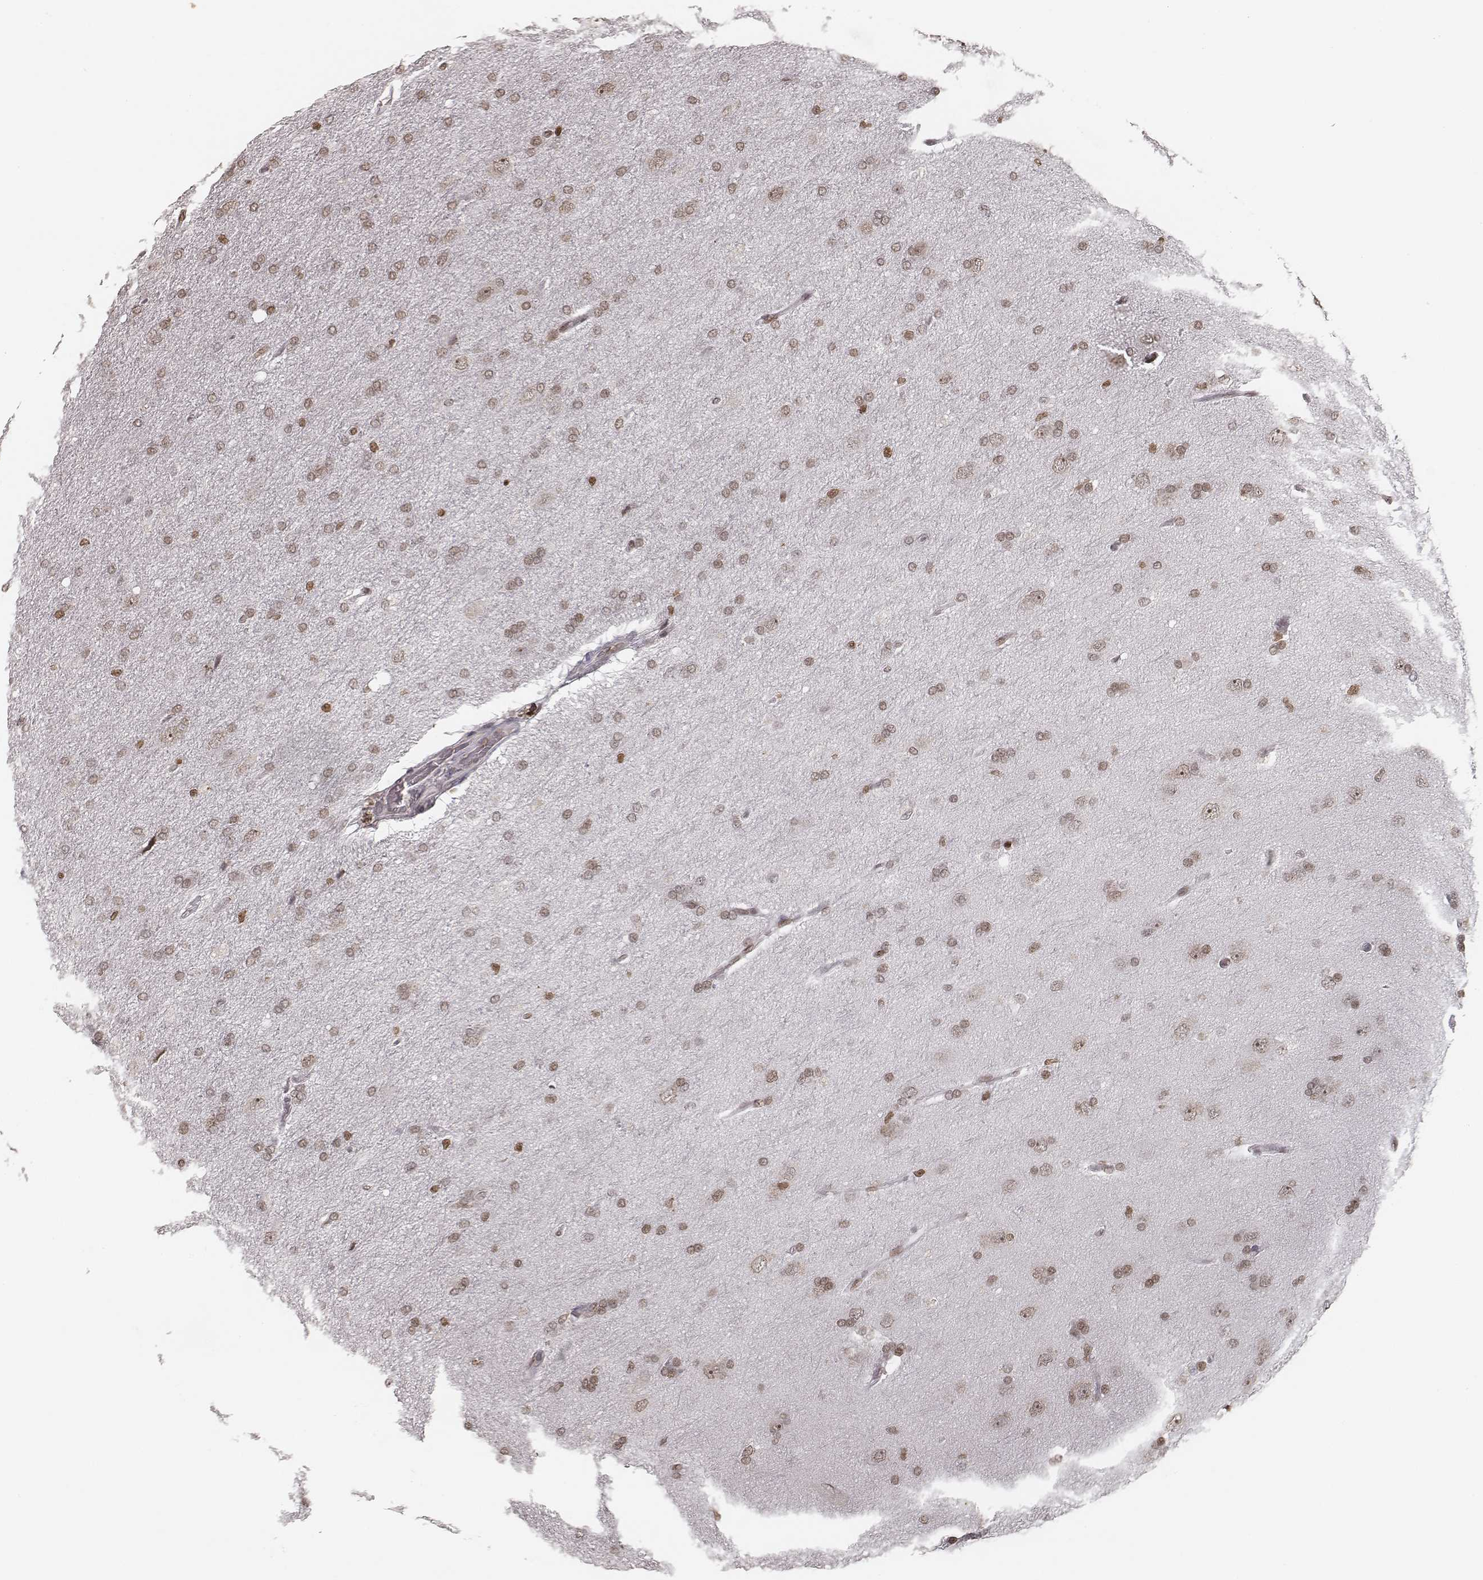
{"staining": {"intensity": "negative", "quantity": "none", "location": "none"}, "tissue": "glioma", "cell_type": "Tumor cells", "image_type": "cancer", "snomed": [{"axis": "morphology", "description": "Glioma, malignant, High grade"}, {"axis": "topography", "description": "Cerebral cortex"}], "caption": "DAB (3,3'-diaminobenzidine) immunohistochemical staining of malignant glioma (high-grade) shows no significant positivity in tumor cells. Brightfield microscopy of immunohistochemistry (IHC) stained with DAB (brown) and hematoxylin (blue), captured at high magnification.", "gene": "HMGA2", "patient": {"sex": "male", "age": 70}}